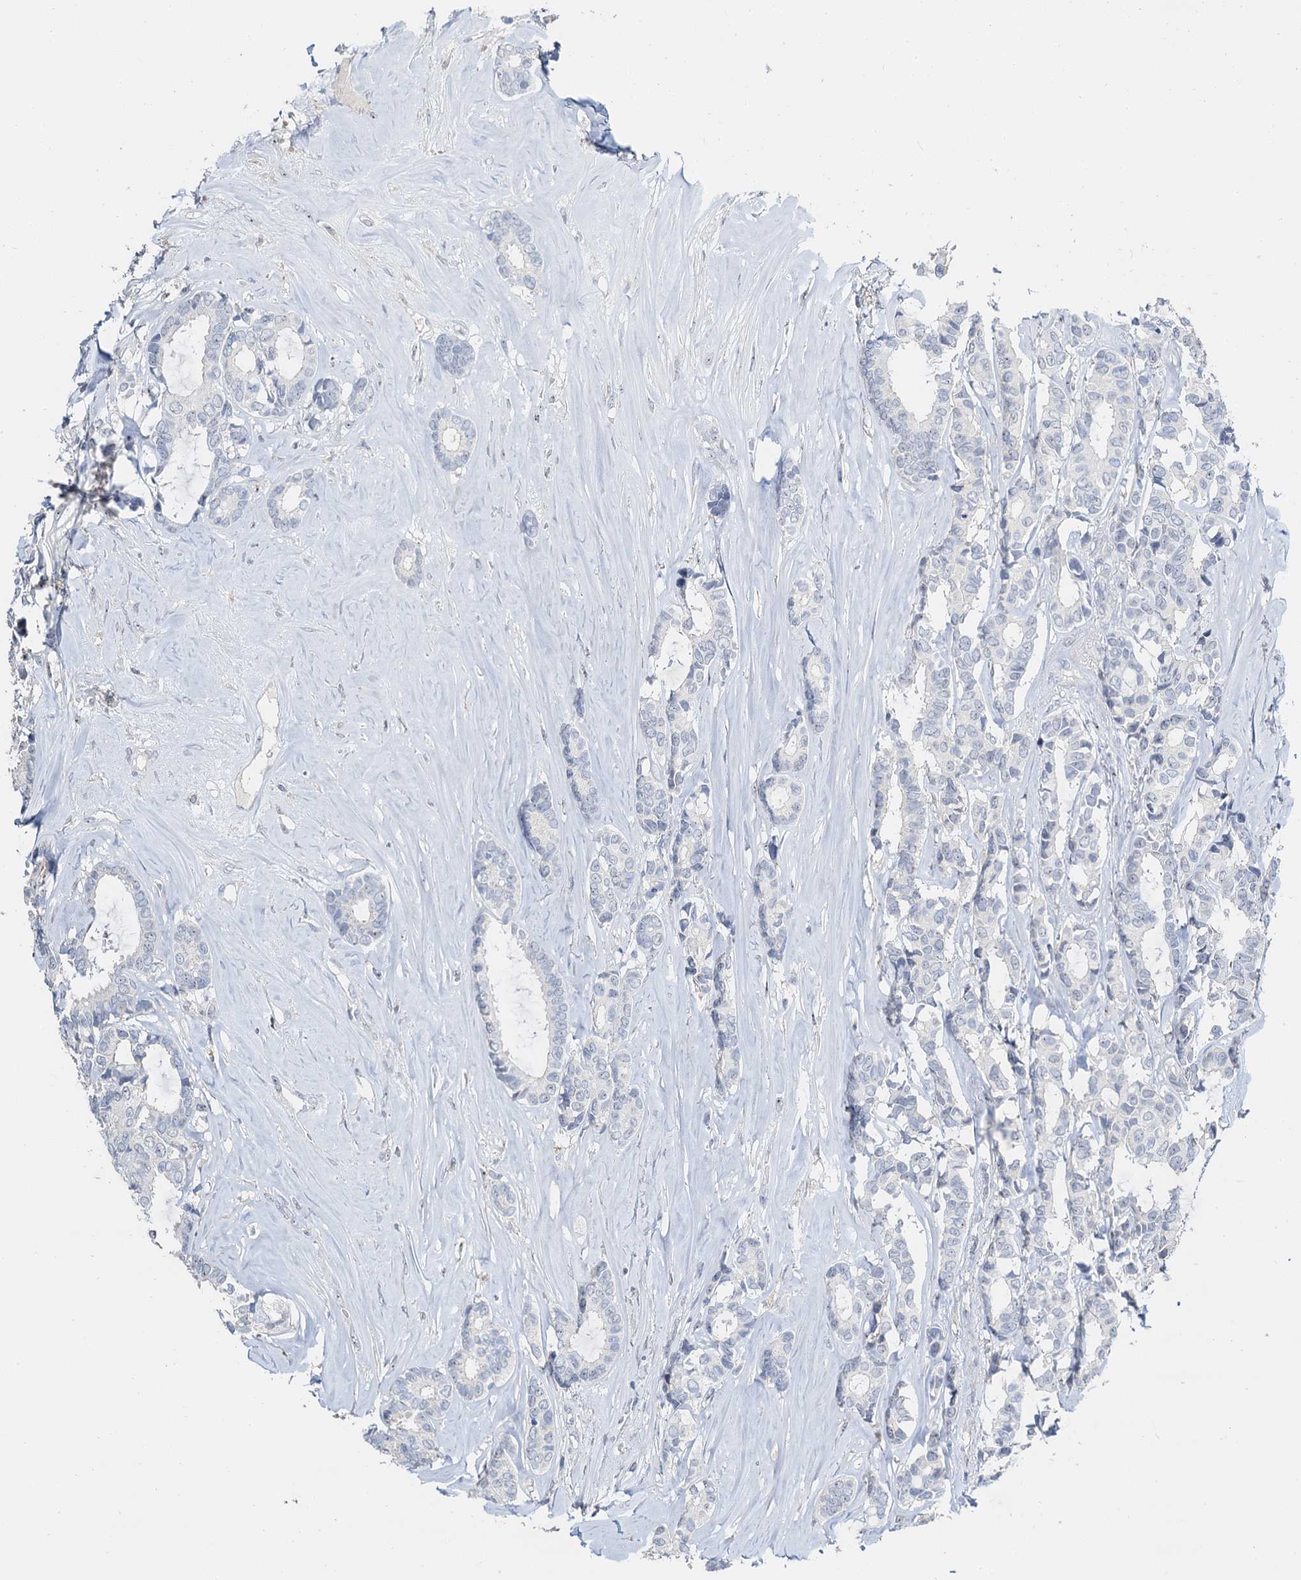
{"staining": {"intensity": "negative", "quantity": "none", "location": "none"}, "tissue": "breast cancer", "cell_type": "Tumor cells", "image_type": "cancer", "snomed": [{"axis": "morphology", "description": "Duct carcinoma"}, {"axis": "topography", "description": "Breast"}], "caption": "DAB immunohistochemical staining of human breast invasive ductal carcinoma demonstrates no significant positivity in tumor cells.", "gene": "NOP2", "patient": {"sex": "female", "age": 87}}